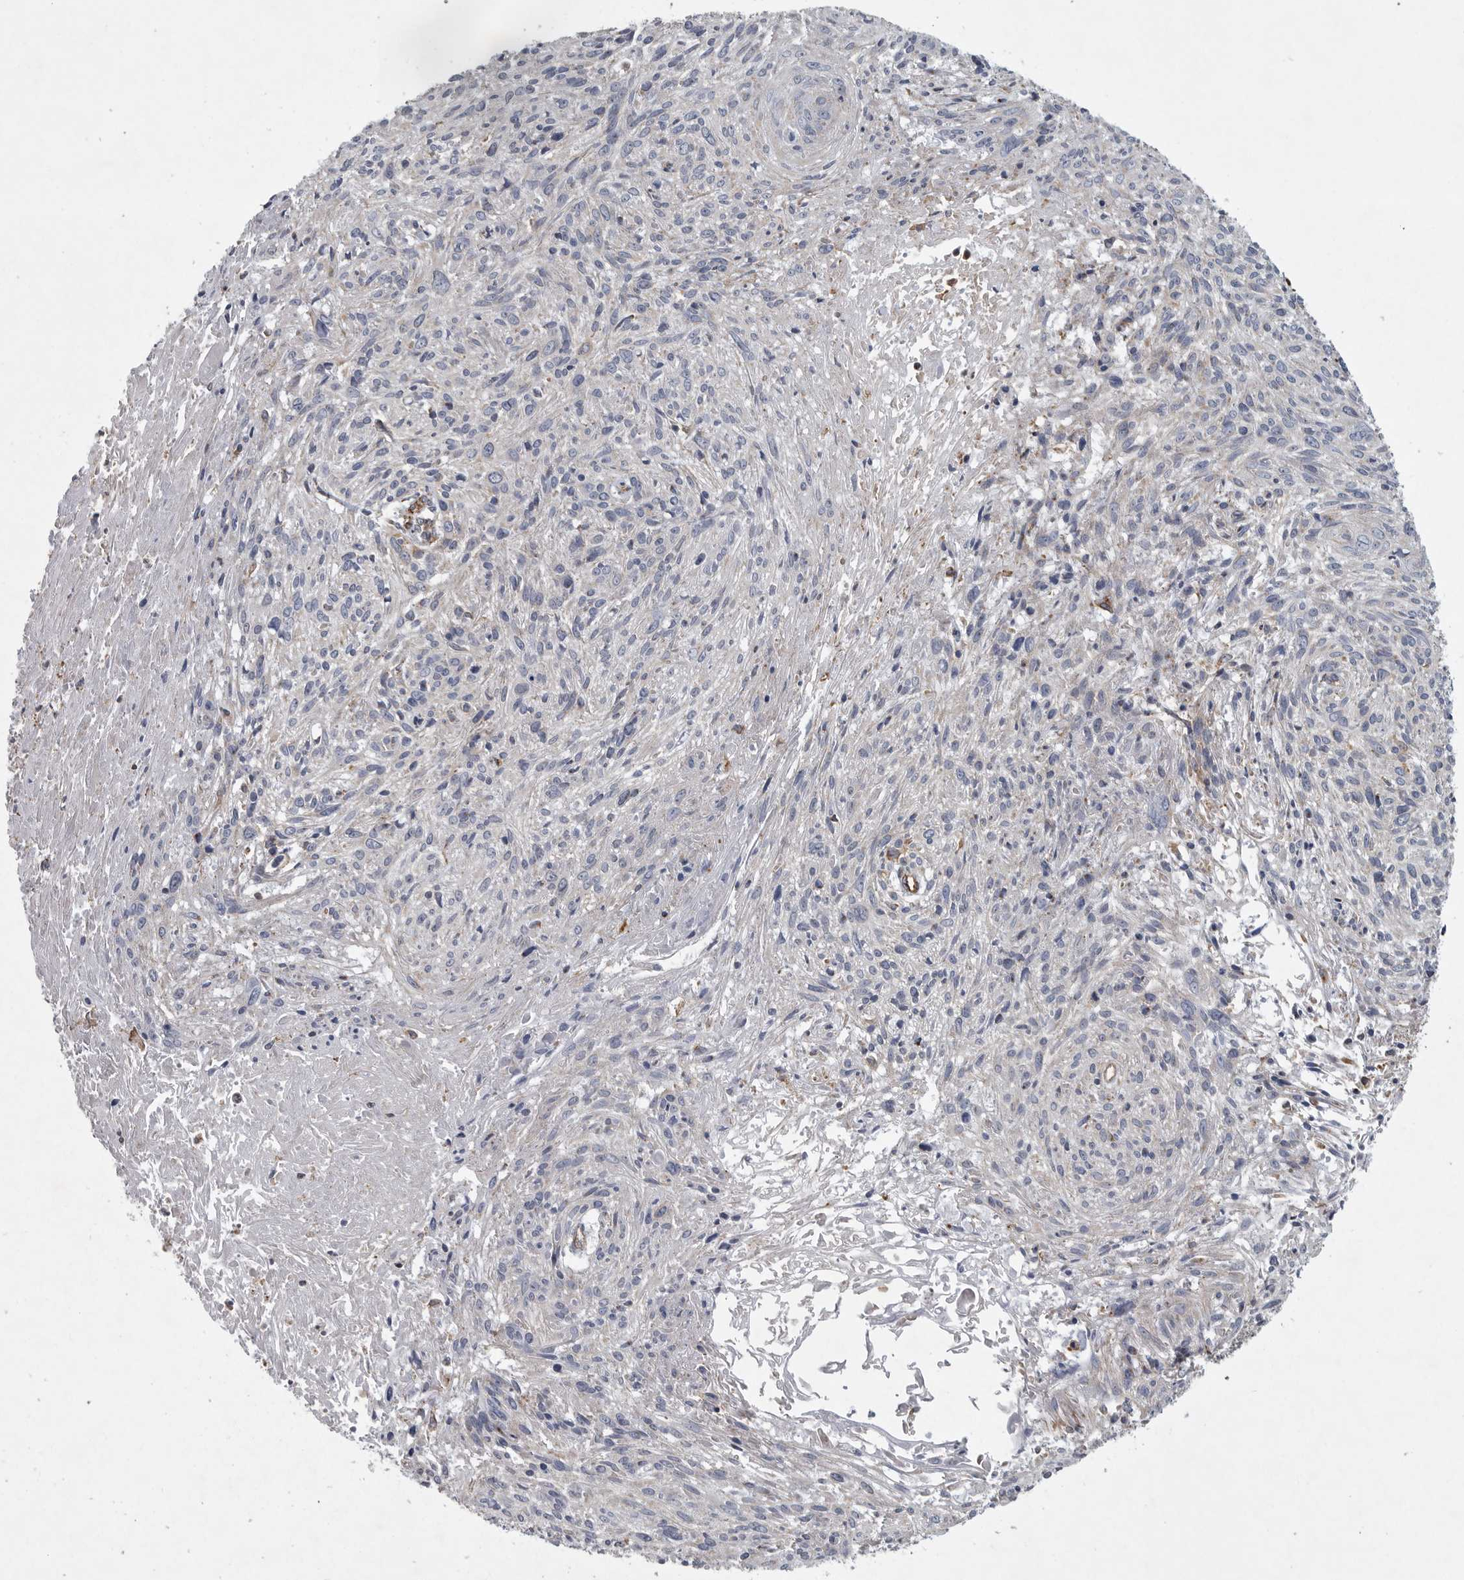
{"staining": {"intensity": "weak", "quantity": "<25%", "location": "cytoplasmic/membranous"}, "tissue": "cervical cancer", "cell_type": "Tumor cells", "image_type": "cancer", "snomed": [{"axis": "morphology", "description": "Squamous cell carcinoma, NOS"}, {"axis": "topography", "description": "Cervix"}], "caption": "Protein analysis of cervical cancer reveals no significant expression in tumor cells.", "gene": "MINPP1", "patient": {"sex": "female", "age": 51}}